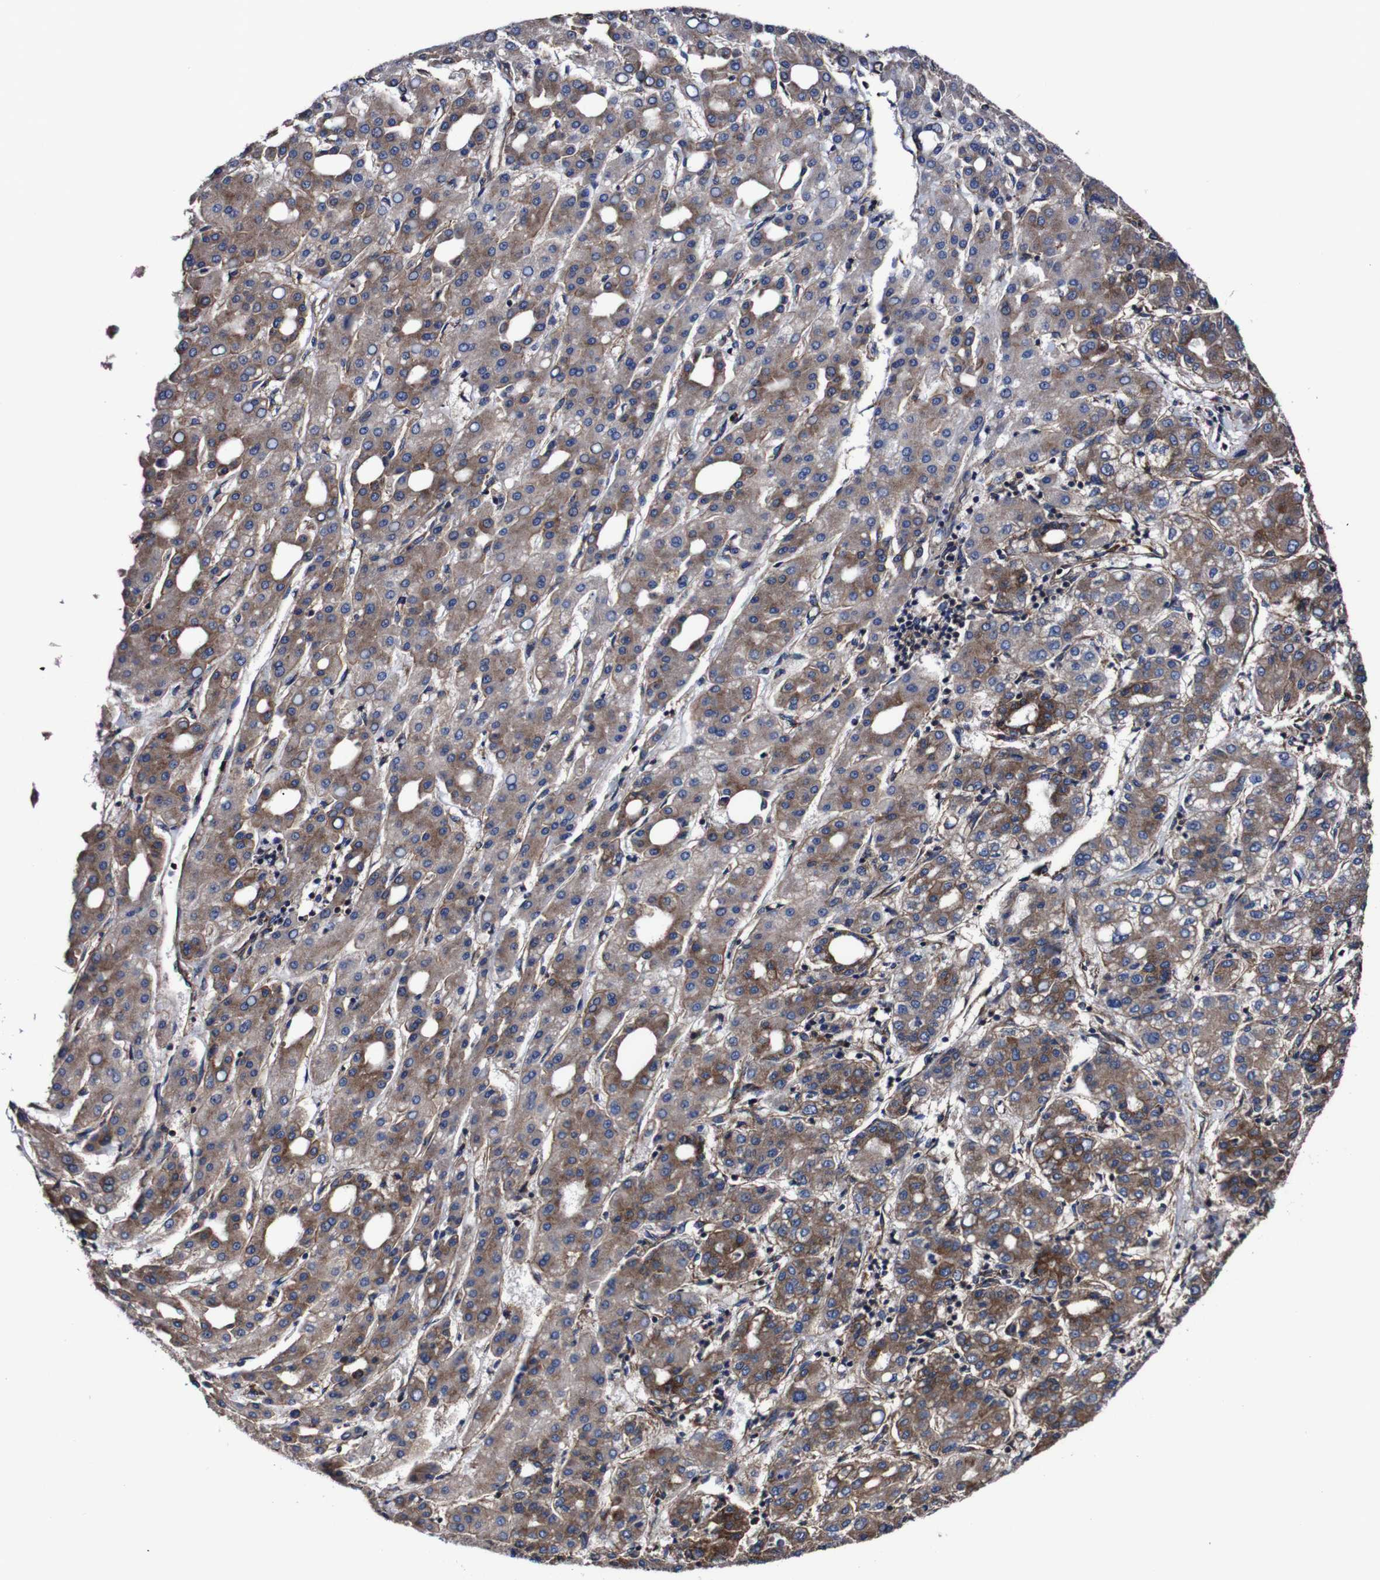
{"staining": {"intensity": "moderate", "quantity": ">75%", "location": "cytoplasmic/membranous"}, "tissue": "liver cancer", "cell_type": "Tumor cells", "image_type": "cancer", "snomed": [{"axis": "morphology", "description": "Carcinoma, Hepatocellular, NOS"}, {"axis": "topography", "description": "Liver"}], "caption": "High-magnification brightfield microscopy of hepatocellular carcinoma (liver) stained with DAB (brown) and counterstained with hematoxylin (blue). tumor cells exhibit moderate cytoplasmic/membranous staining is appreciated in approximately>75% of cells. The protein is shown in brown color, while the nuclei are stained blue.", "gene": "CSF1R", "patient": {"sex": "male", "age": 65}}